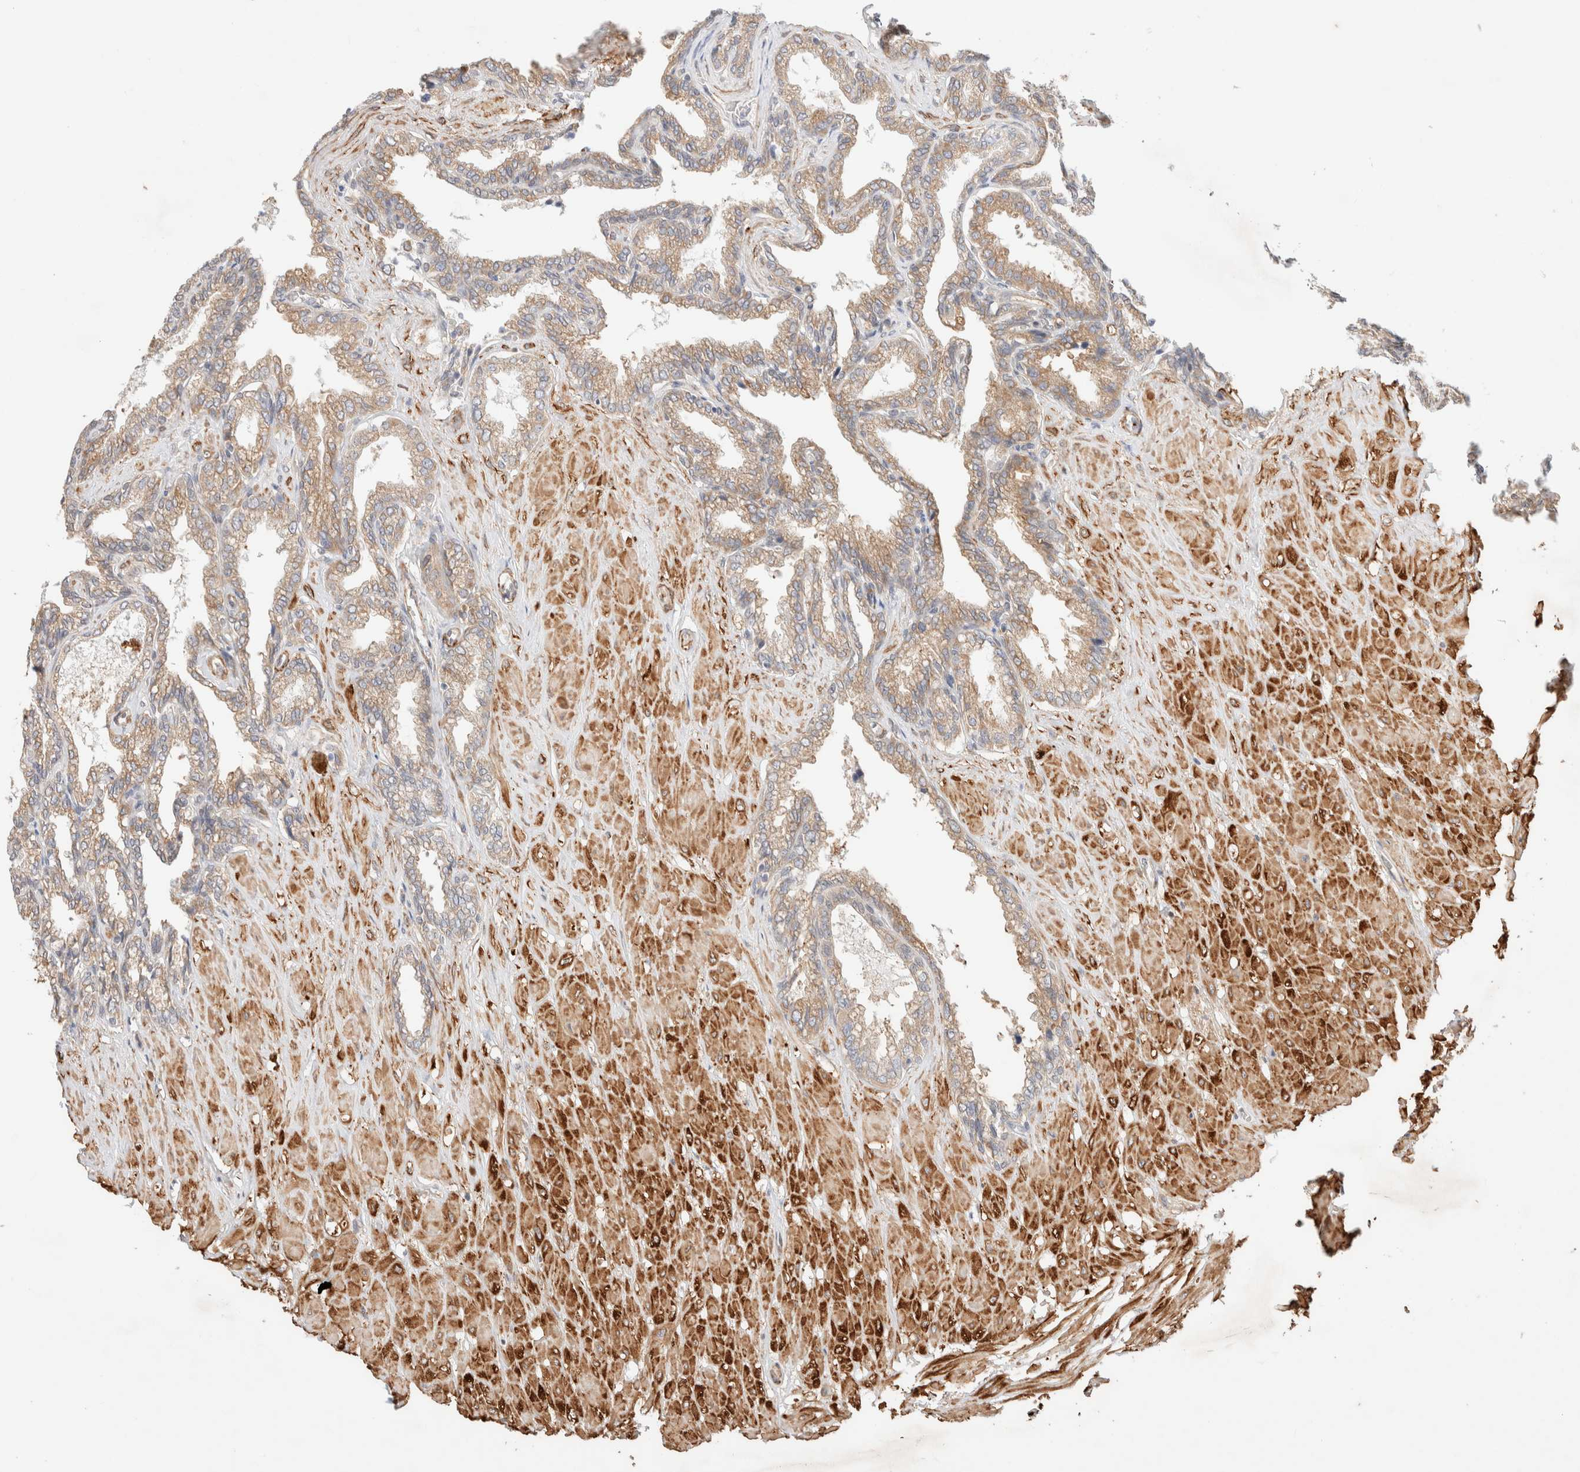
{"staining": {"intensity": "moderate", "quantity": ">75%", "location": "cytoplasmic/membranous"}, "tissue": "seminal vesicle", "cell_type": "Glandular cells", "image_type": "normal", "snomed": [{"axis": "morphology", "description": "Normal tissue, NOS"}, {"axis": "topography", "description": "Seminal veicle"}], "caption": "Immunohistochemical staining of normal seminal vesicle exhibits >75% levels of moderate cytoplasmic/membranous protein staining in approximately >75% of glandular cells.", "gene": "RRP15", "patient": {"sex": "male", "age": 46}}